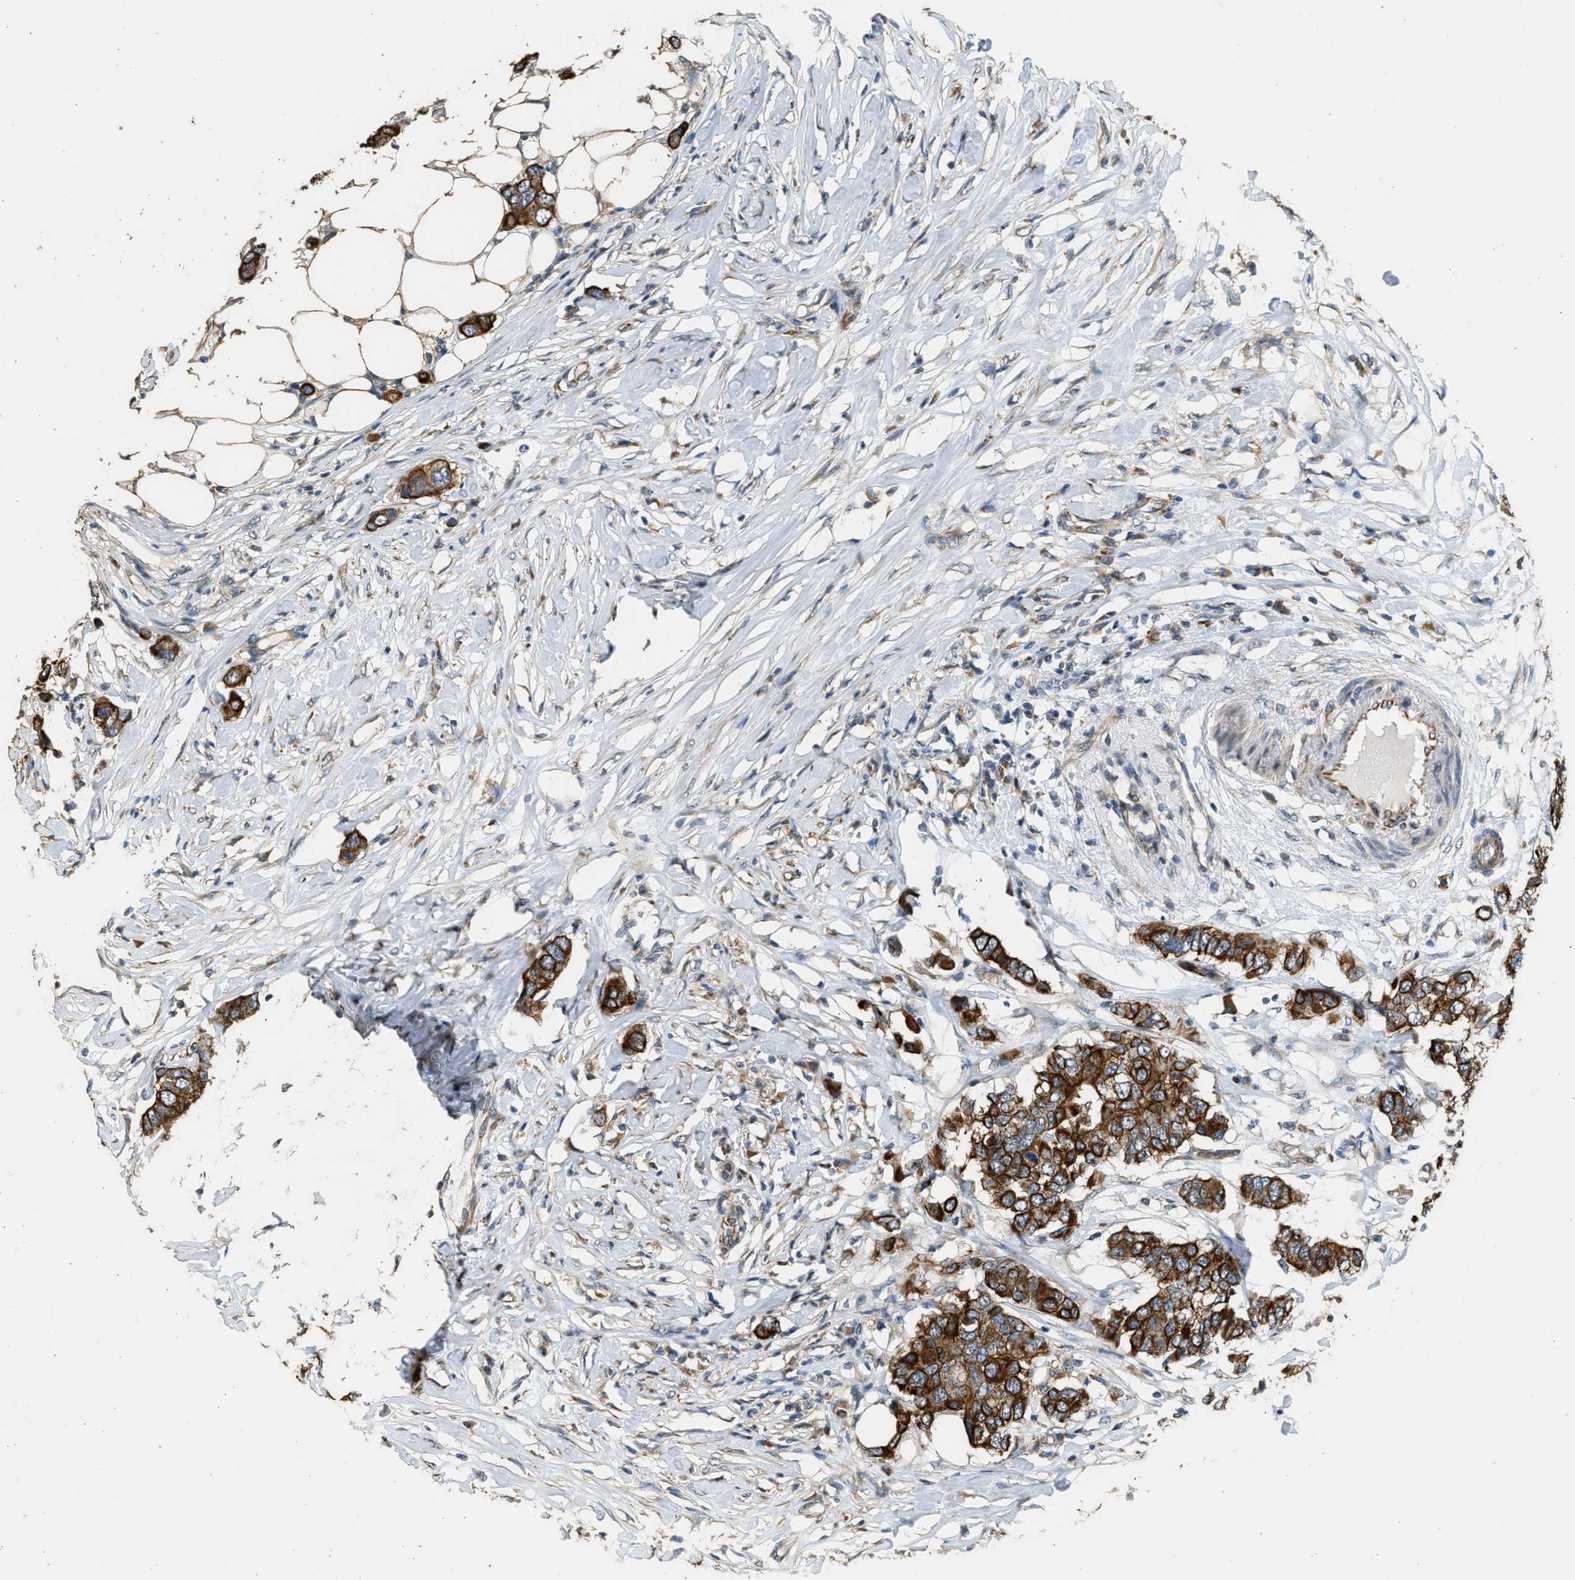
{"staining": {"intensity": "strong", "quantity": ">75%", "location": "cytoplasmic/membranous"}, "tissue": "breast cancer", "cell_type": "Tumor cells", "image_type": "cancer", "snomed": [{"axis": "morphology", "description": "Duct carcinoma"}, {"axis": "topography", "description": "Breast"}], "caption": "Intraductal carcinoma (breast) stained with a brown dye shows strong cytoplasmic/membranous positive expression in approximately >75% of tumor cells.", "gene": "PCLO", "patient": {"sex": "female", "age": 50}}